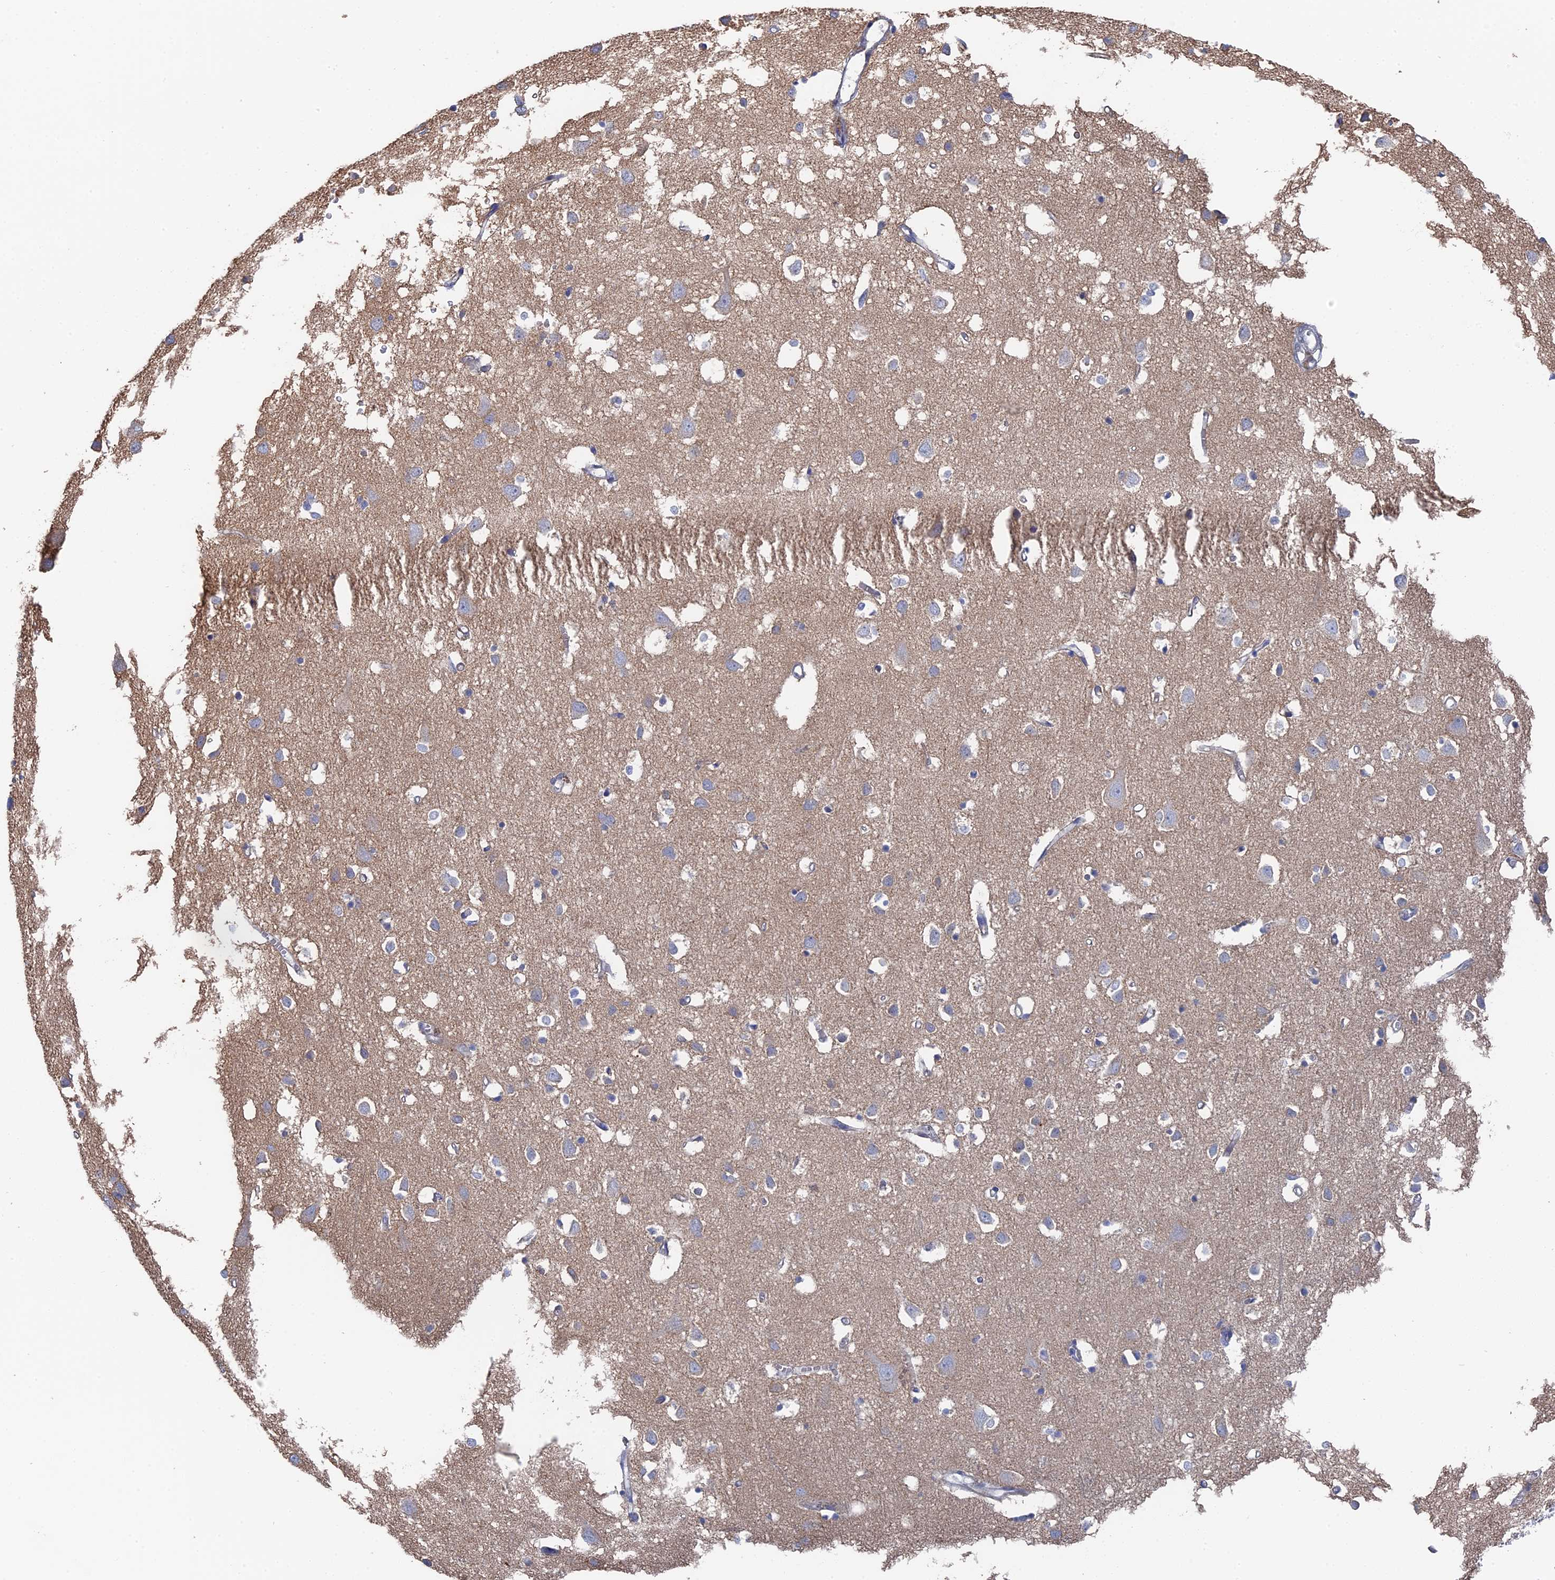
{"staining": {"intensity": "negative", "quantity": "none", "location": "none"}, "tissue": "cerebral cortex", "cell_type": "Endothelial cells", "image_type": "normal", "snomed": [{"axis": "morphology", "description": "Normal tissue, NOS"}, {"axis": "topography", "description": "Cerebral cortex"}], "caption": "Histopathology image shows no protein expression in endothelial cells of unremarkable cerebral cortex.", "gene": "TSSC4", "patient": {"sex": "female", "age": 64}}